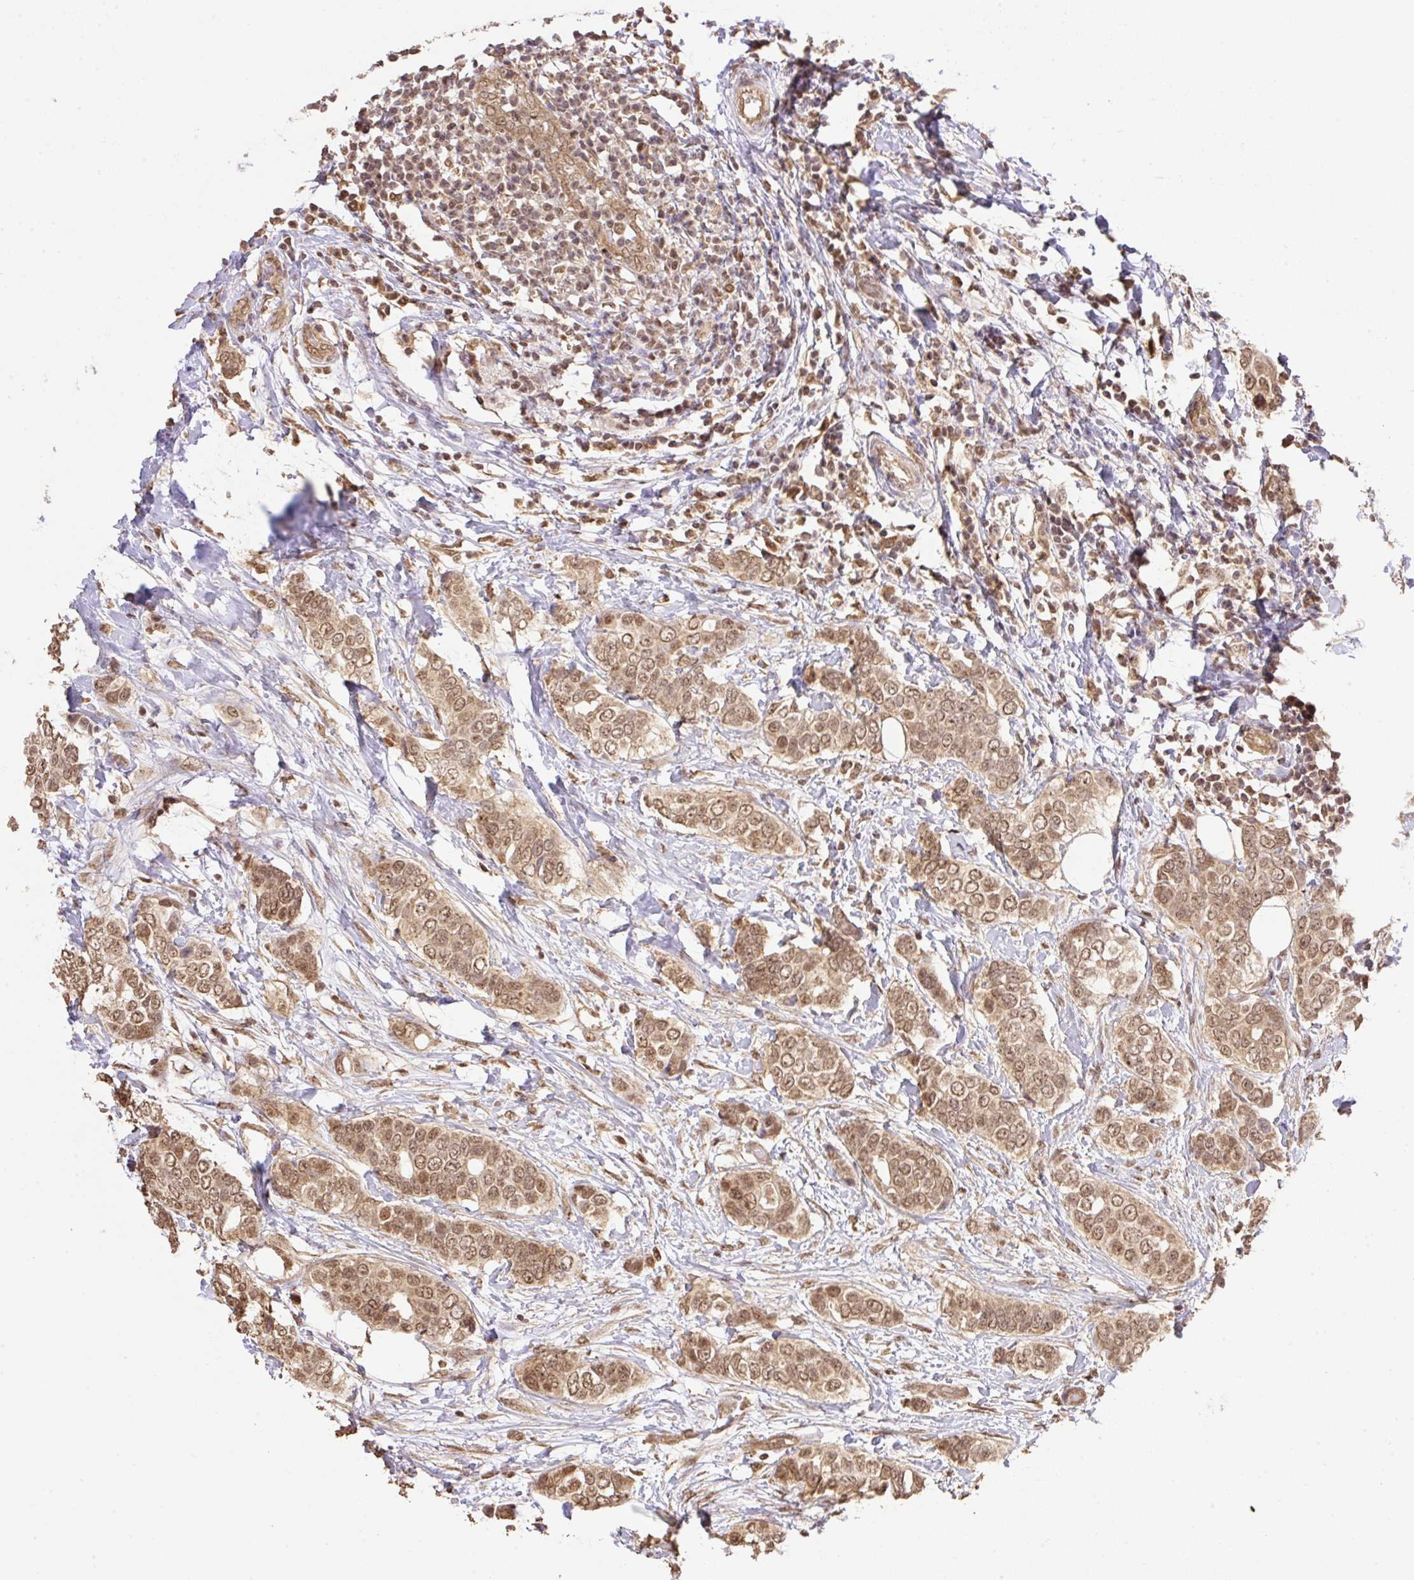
{"staining": {"intensity": "moderate", "quantity": ">75%", "location": "cytoplasmic/membranous,nuclear"}, "tissue": "breast cancer", "cell_type": "Tumor cells", "image_type": "cancer", "snomed": [{"axis": "morphology", "description": "Lobular carcinoma"}, {"axis": "topography", "description": "Breast"}], "caption": "DAB immunohistochemical staining of human lobular carcinoma (breast) demonstrates moderate cytoplasmic/membranous and nuclear protein expression in approximately >75% of tumor cells. The staining was performed using DAB (3,3'-diaminobenzidine) to visualize the protein expression in brown, while the nuclei were stained in blue with hematoxylin (Magnification: 20x).", "gene": "VPS25", "patient": {"sex": "female", "age": 51}}